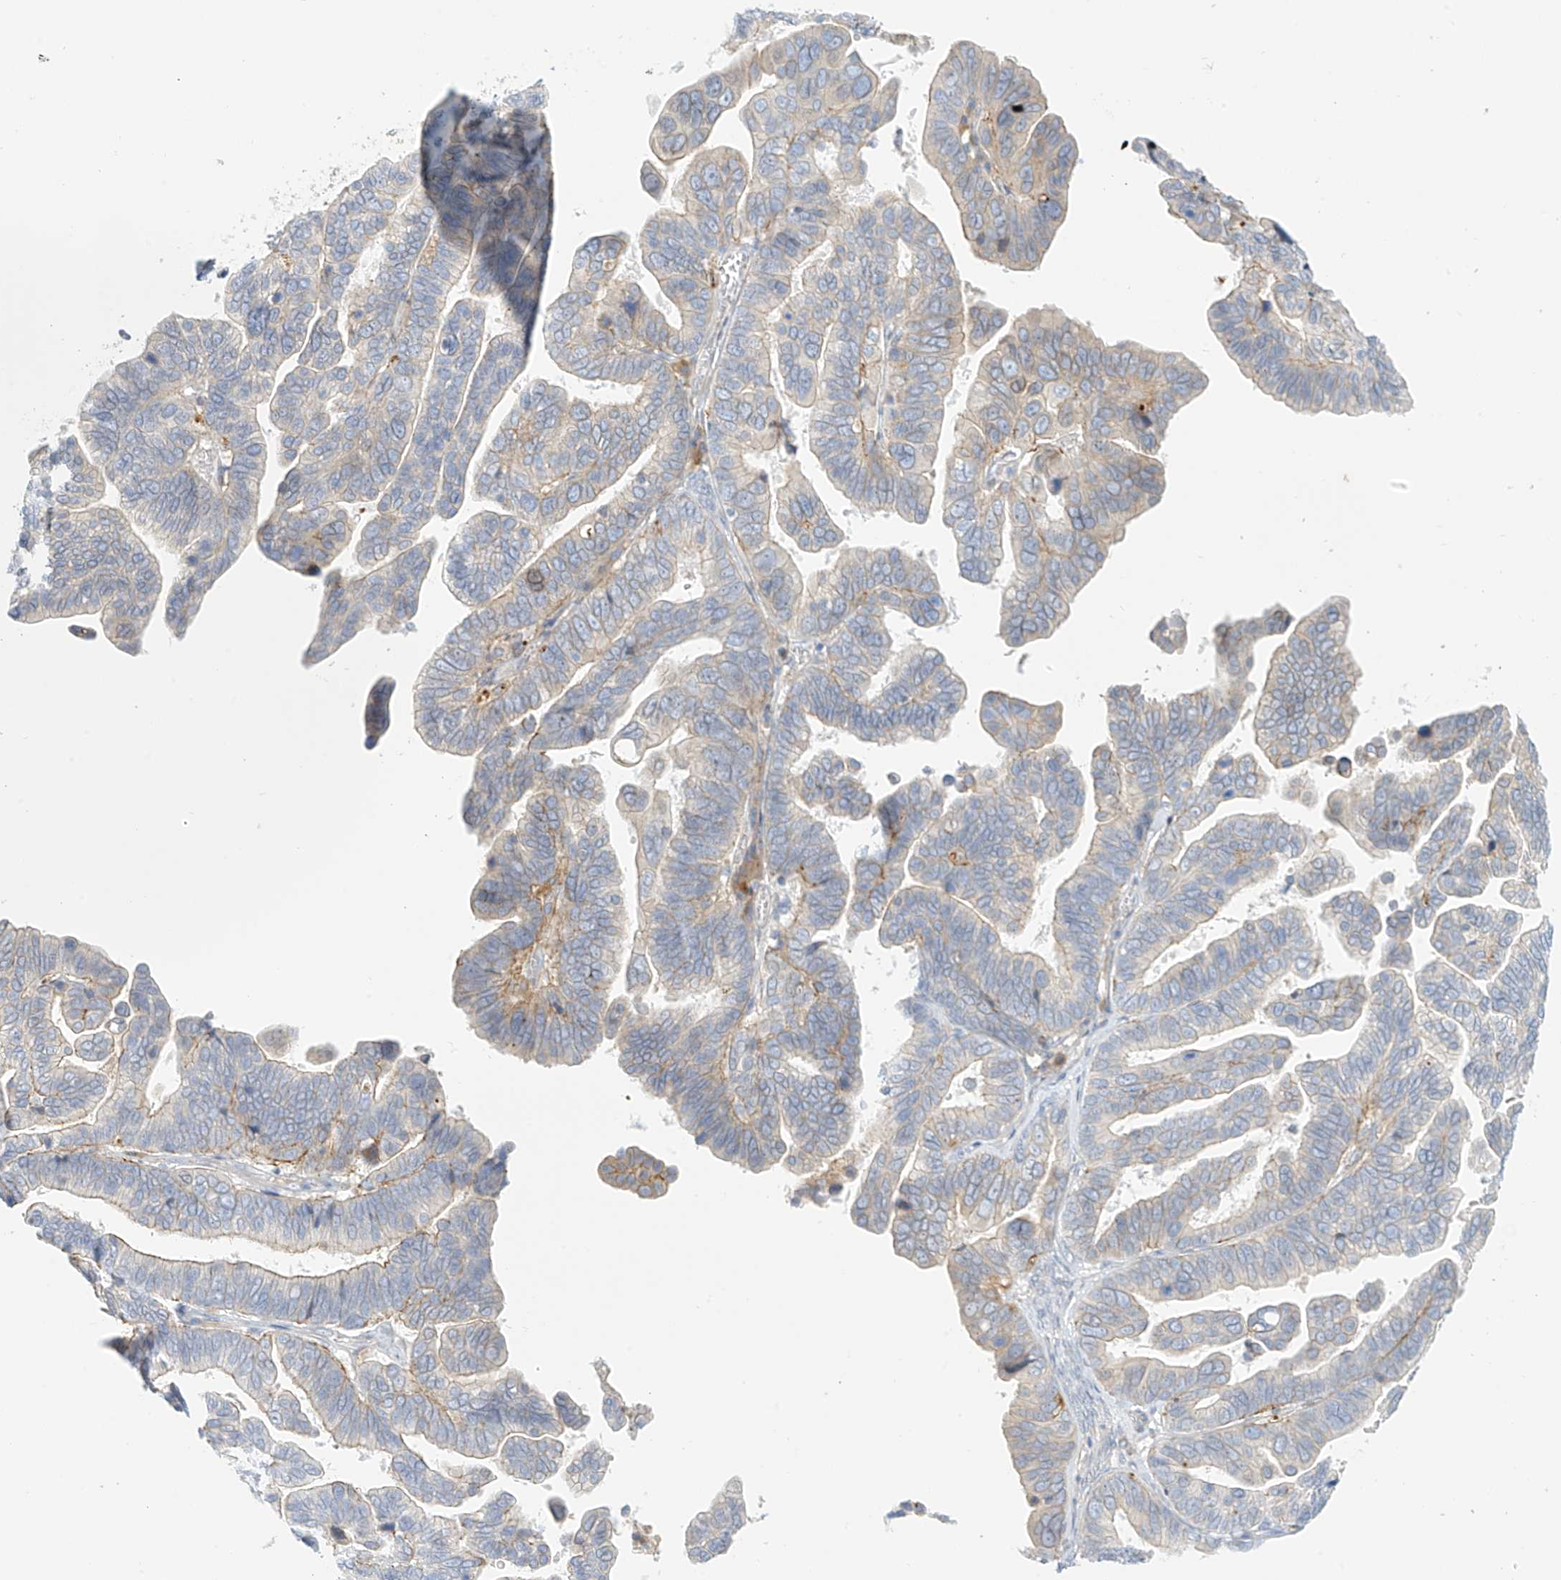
{"staining": {"intensity": "weak", "quantity": "25%-75%", "location": "cytoplasmic/membranous"}, "tissue": "ovarian cancer", "cell_type": "Tumor cells", "image_type": "cancer", "snomed": [{"axis": "morphology", "description": "Cystadenocarcinoma, serous, NOS"}, {"axis": "topography", "description": "Ovary"}], "caption": "A micrograph showing weak cytoplasmic/membranous expression in approximately 25%-75% of tumor cells in serous cystadenocarcinoma (ovarian), as visualized by brown immunohistochemical staining.", "gene": "PCYOX1", "patient": {"sex": "female", "age": 56}}